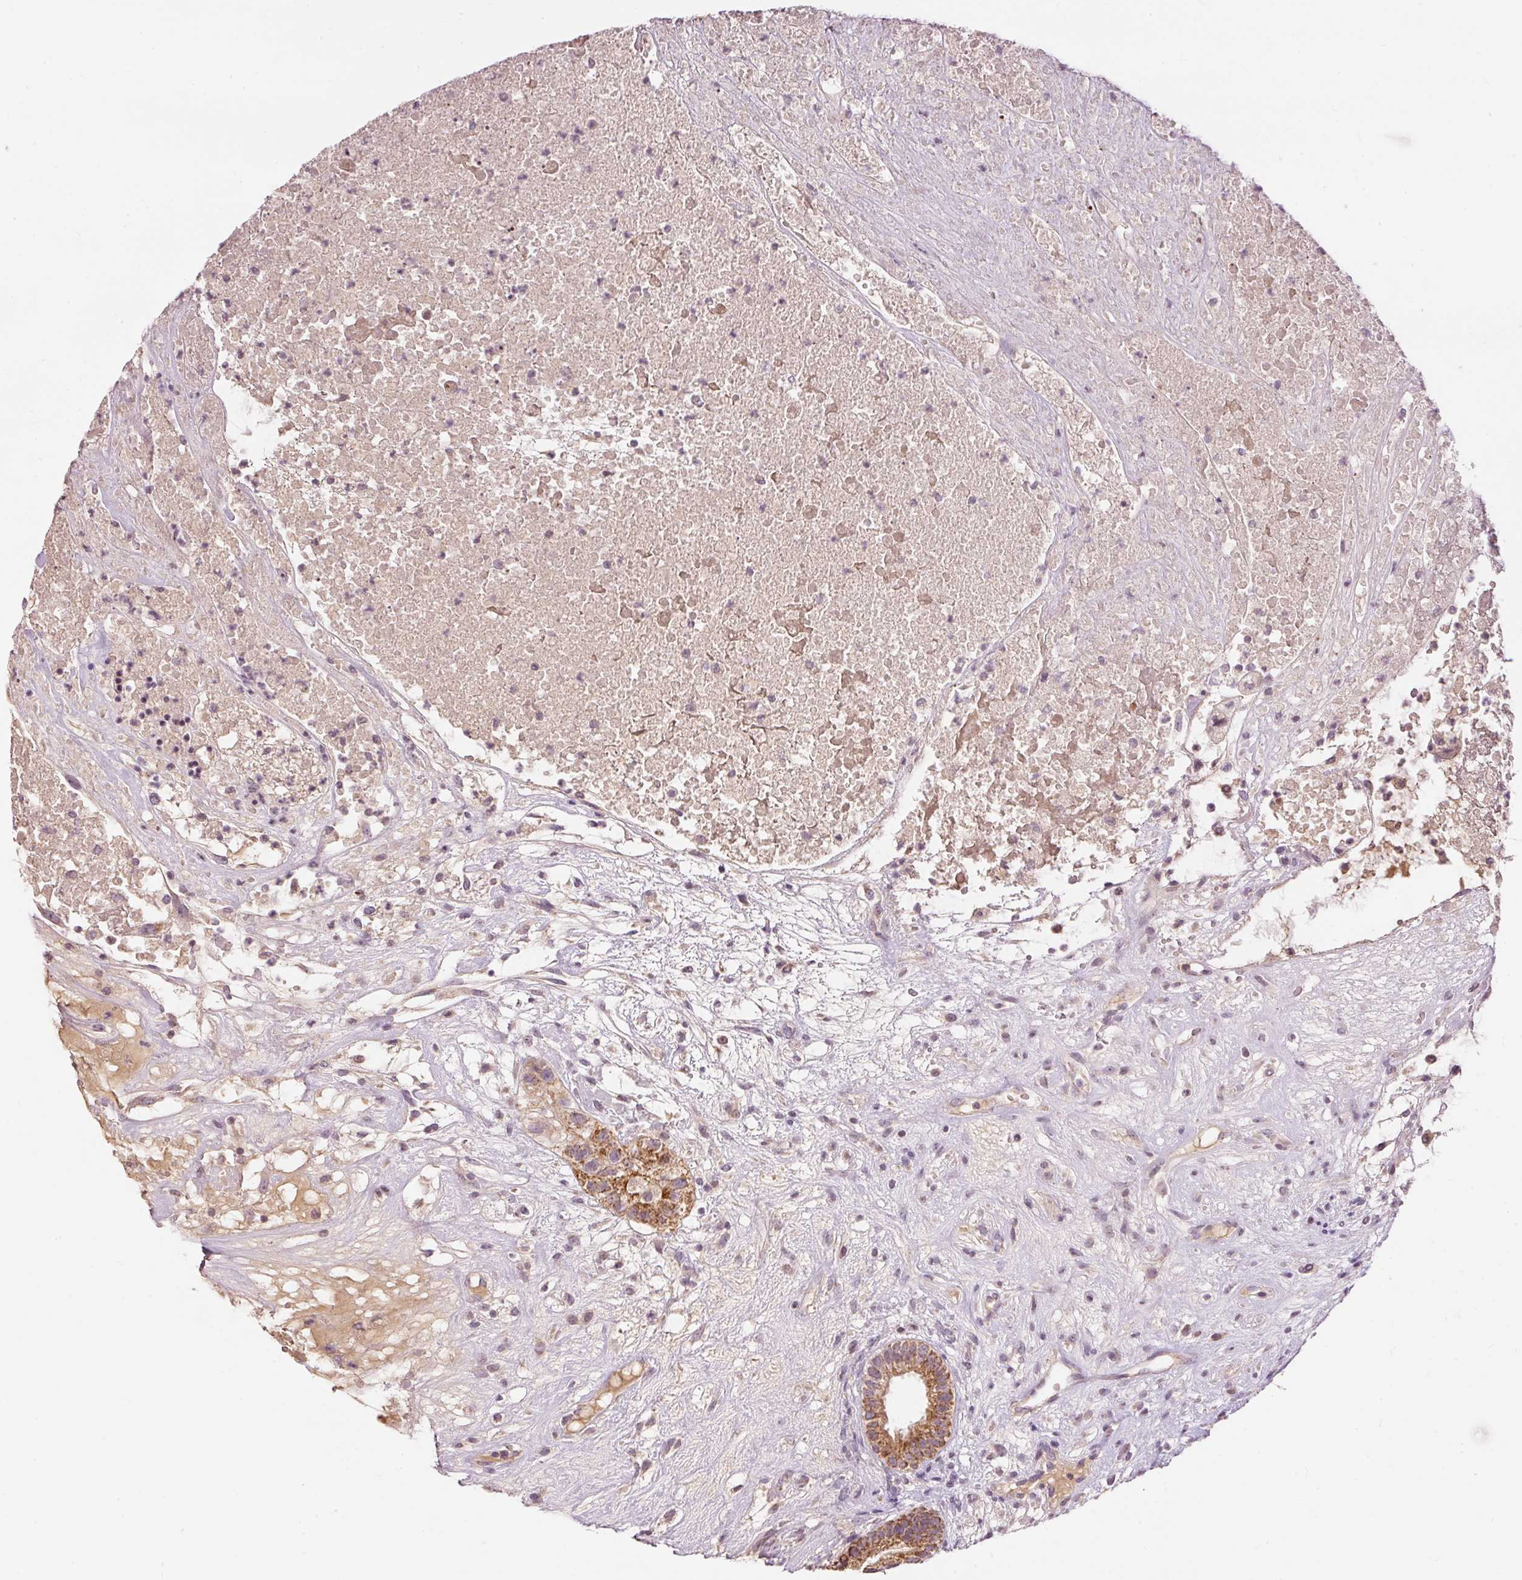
{"staining": {"intensity": "strong", "quantity": ">75%", "location": "cytoplasmic/membranous"}, "tissue": "testis cancer", "cell_type": "Tumor cells", "image_type": "cancer", "snomed": [{"axis": "morphology", "description": "Seminoma, NOS"}, {"axis": "morphology", "description": "Carcinoma, Embryonal, NOS"}, {"axis": "topography", "description": "Testis"}], "caption": "Tumor cells exhibit strong cytoplasmic/membranous positivity in approximately >75% of cells in seminoma (testis). The protein of interest is shown in brown color, while the nuclei are stained blue.", "gene": "ABHD11", "patient": {"sex": "male", "age": 41}}